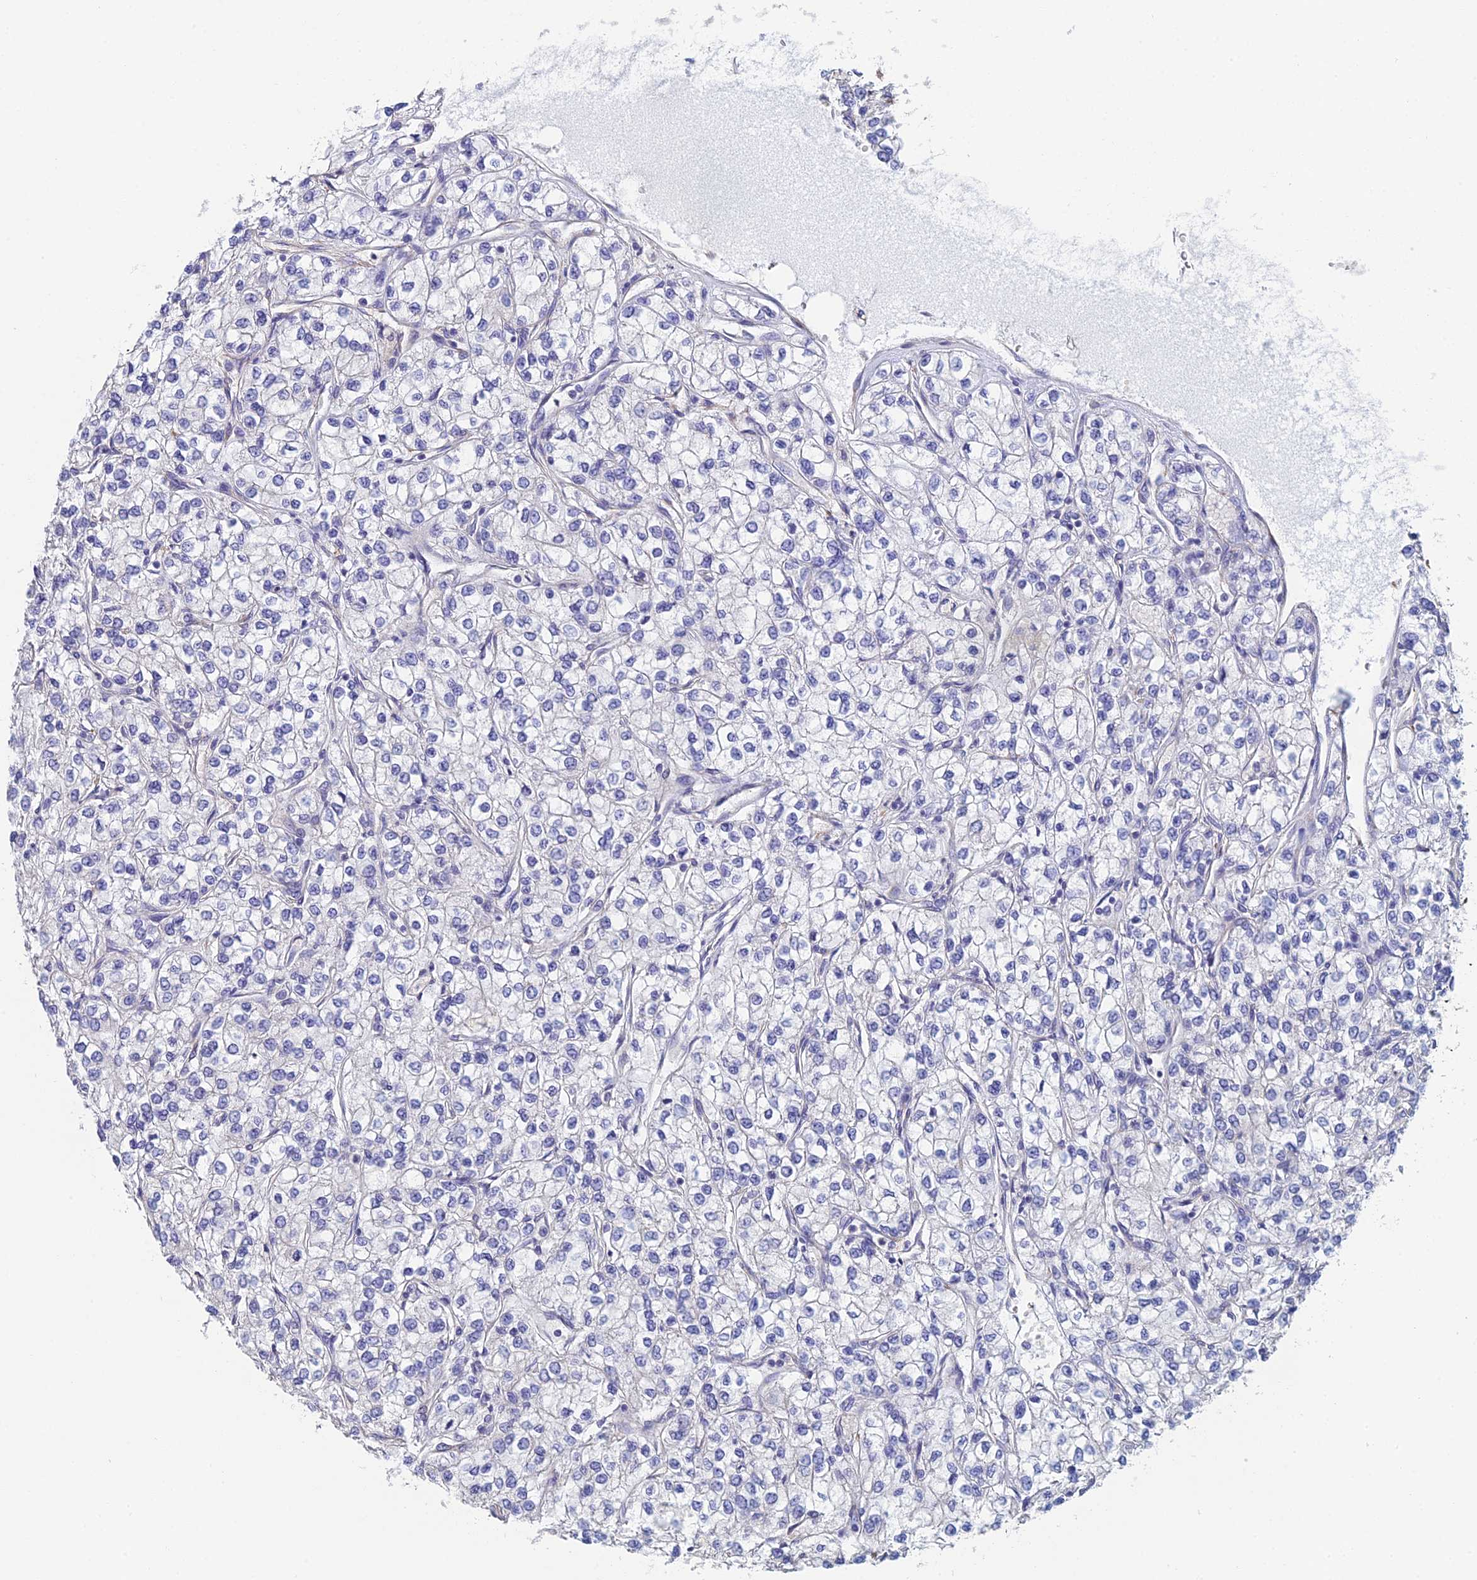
{"staining": {"intensity": "negative", "quantity": "none", "location": "none"}, "tissue": "renal cancer", "cell_type": "Tumor cells", "image_type": "cancer", "snomed": [{"axis": "morphology", "description": "Adenocarcinoma, NOS"}, {"axis": "topography", "description": "Kidney"}], "caption": "Protein analysis of renal cancer (adenocarcinoma) exhibits no significant positivity in tumor cells. (DAB (3,3'-diaminobenzidine) IHC, high magnification).", "gene": "PCDHA5", "patient": {"sex": "male", "age": 80}}